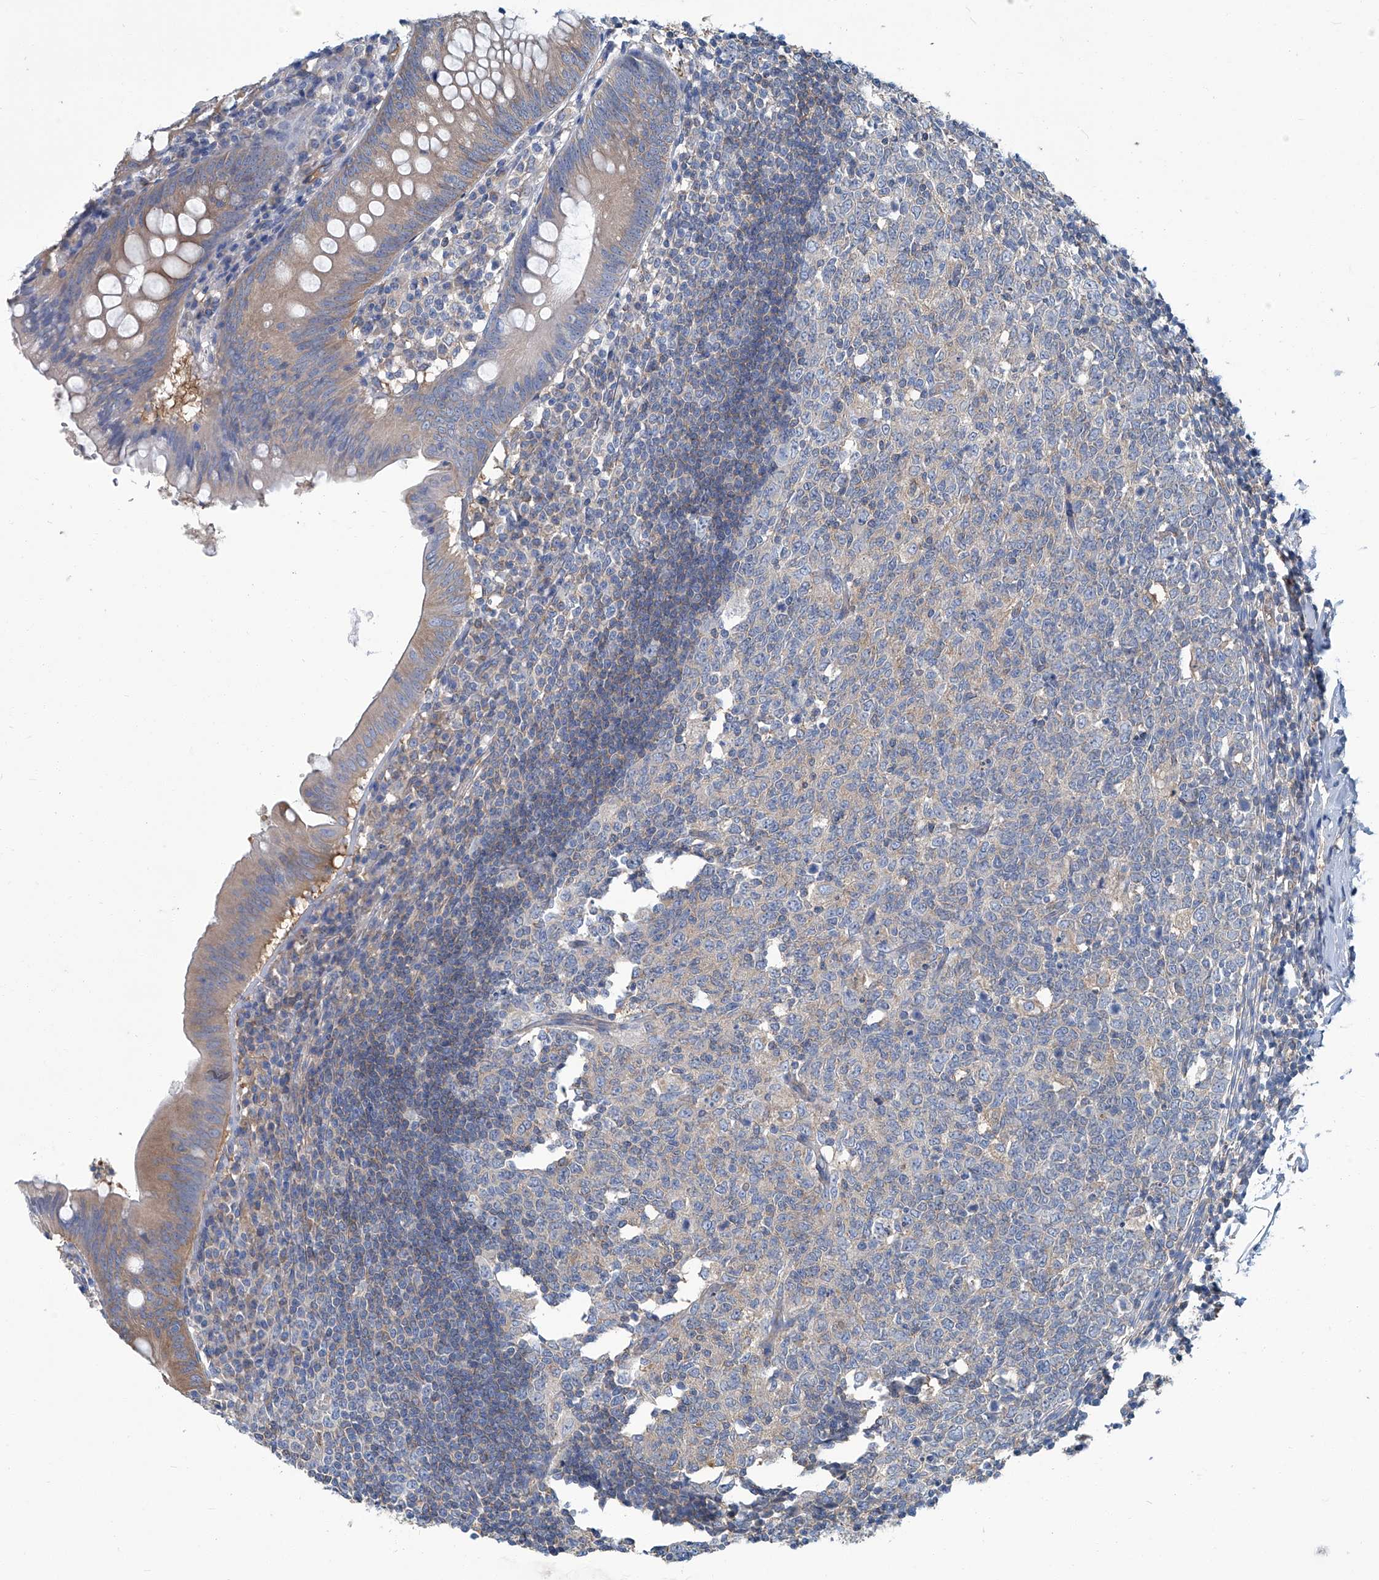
{"staining": {"intensity": "moderate", "quantity": "25%-75%", "location": "cytoplasmic/membranous"}, "tissue": "appendix", "cell_type": "Glandular cells", "image_type": "normal", "snomed": [{"axis": "morphology", "description": "Normal tissue, NOS"}, {"axis": "topography", "description": "Appendix"}], "caption": "IHC of unremarkable human appendix shows medium levels of moderate cytoplasmic/membranous expression in about 25%-75% of glandular cells. Nuclei are stained in blue.", "gene": "PFKL", "patient": {"sex": "female", "age": 54}}